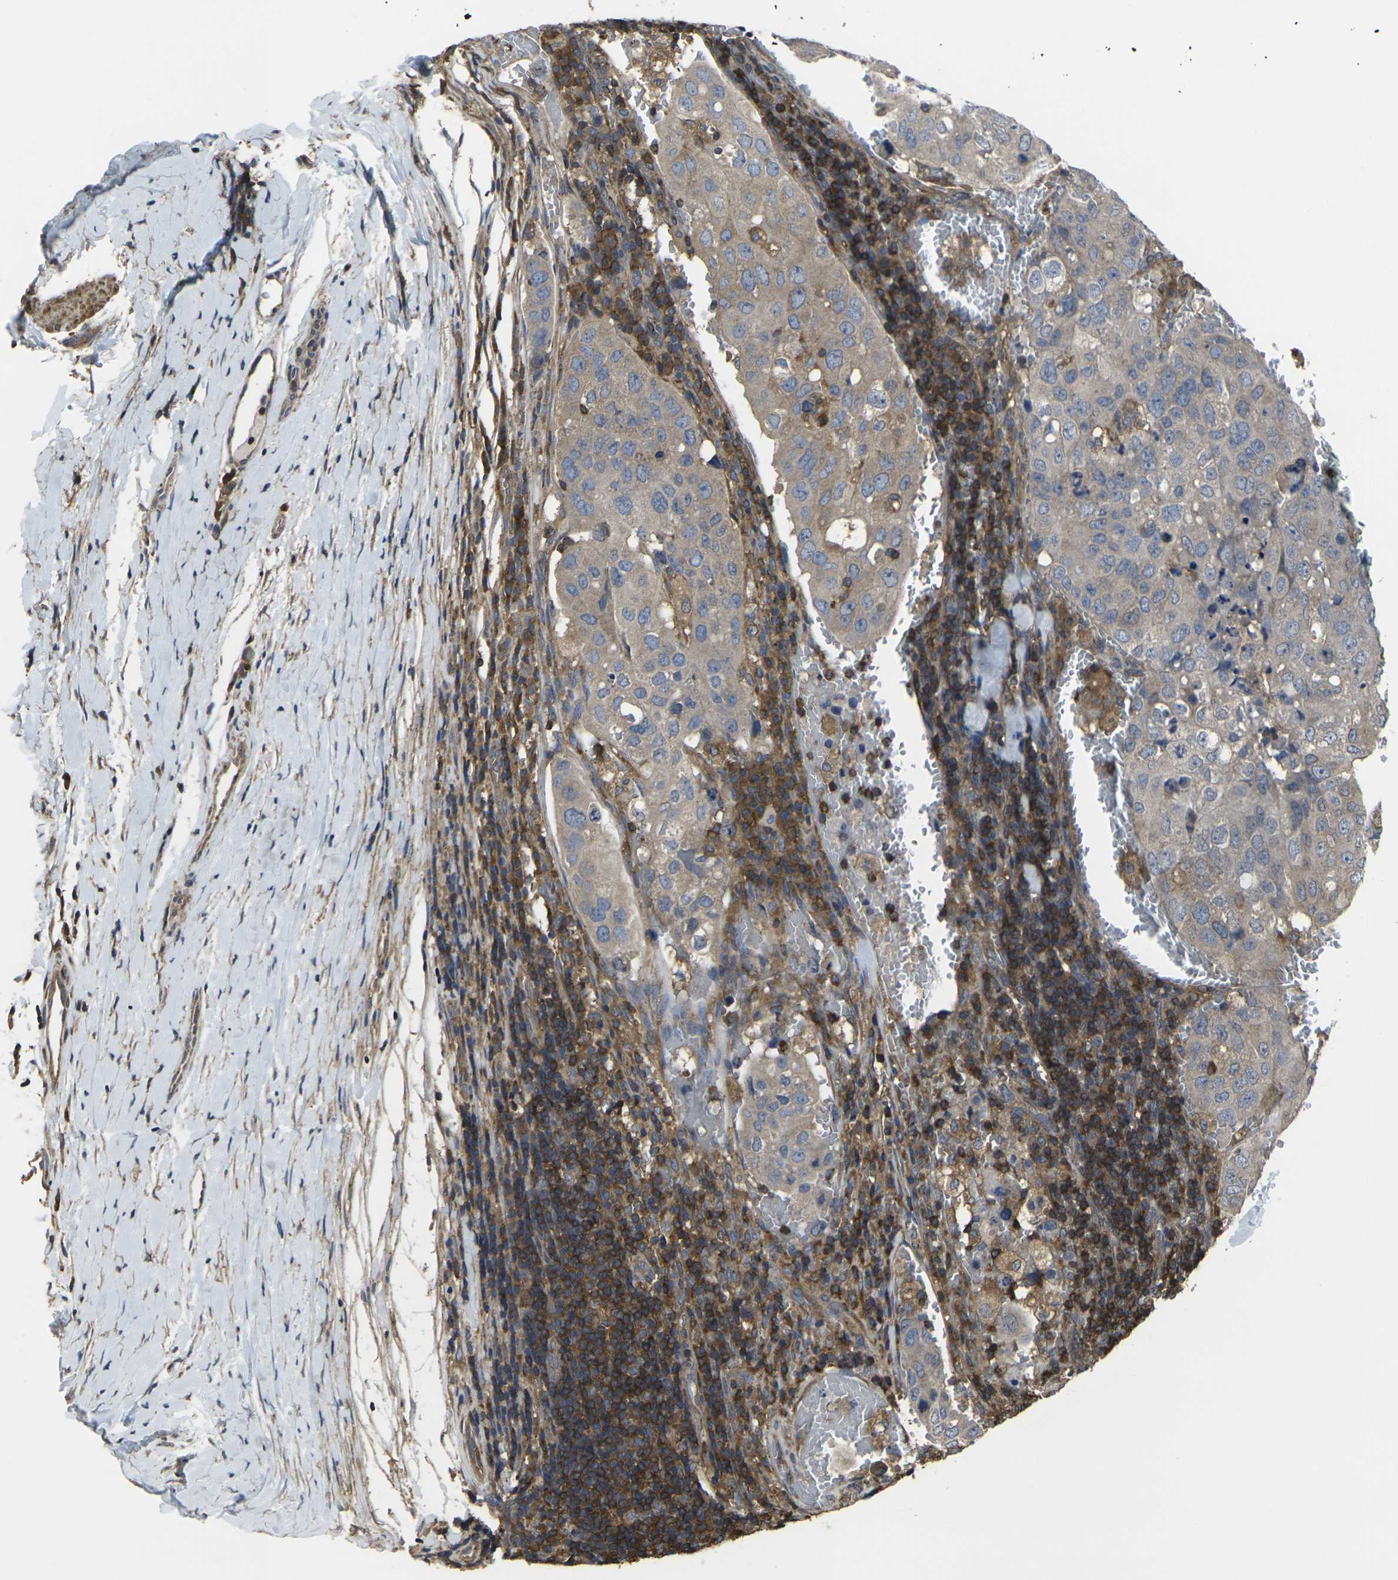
{"staining": {"intensity": "weak", "quantity": ">75%", "location": "cytoplasmic/membranous"}, "tissue": "urothelial cancer", "cell_type": "Tumor cells", "image_type": "cancer", "snomed": [{"axis": "morphology", "description": "Urothelial carcinoma, High grade"}, {"axis": "topography", "description": "Lymph node"}, {"axis": "topography", "description": "Urinary bladder"}], "caption": "A brown stain shows weak cytoplasmic/membranous expression of a protein in human high-grade urothelial carcinoma tumor cells.", "gene": "PRKACB", "patient": {"sex": "male", "age": 51}}